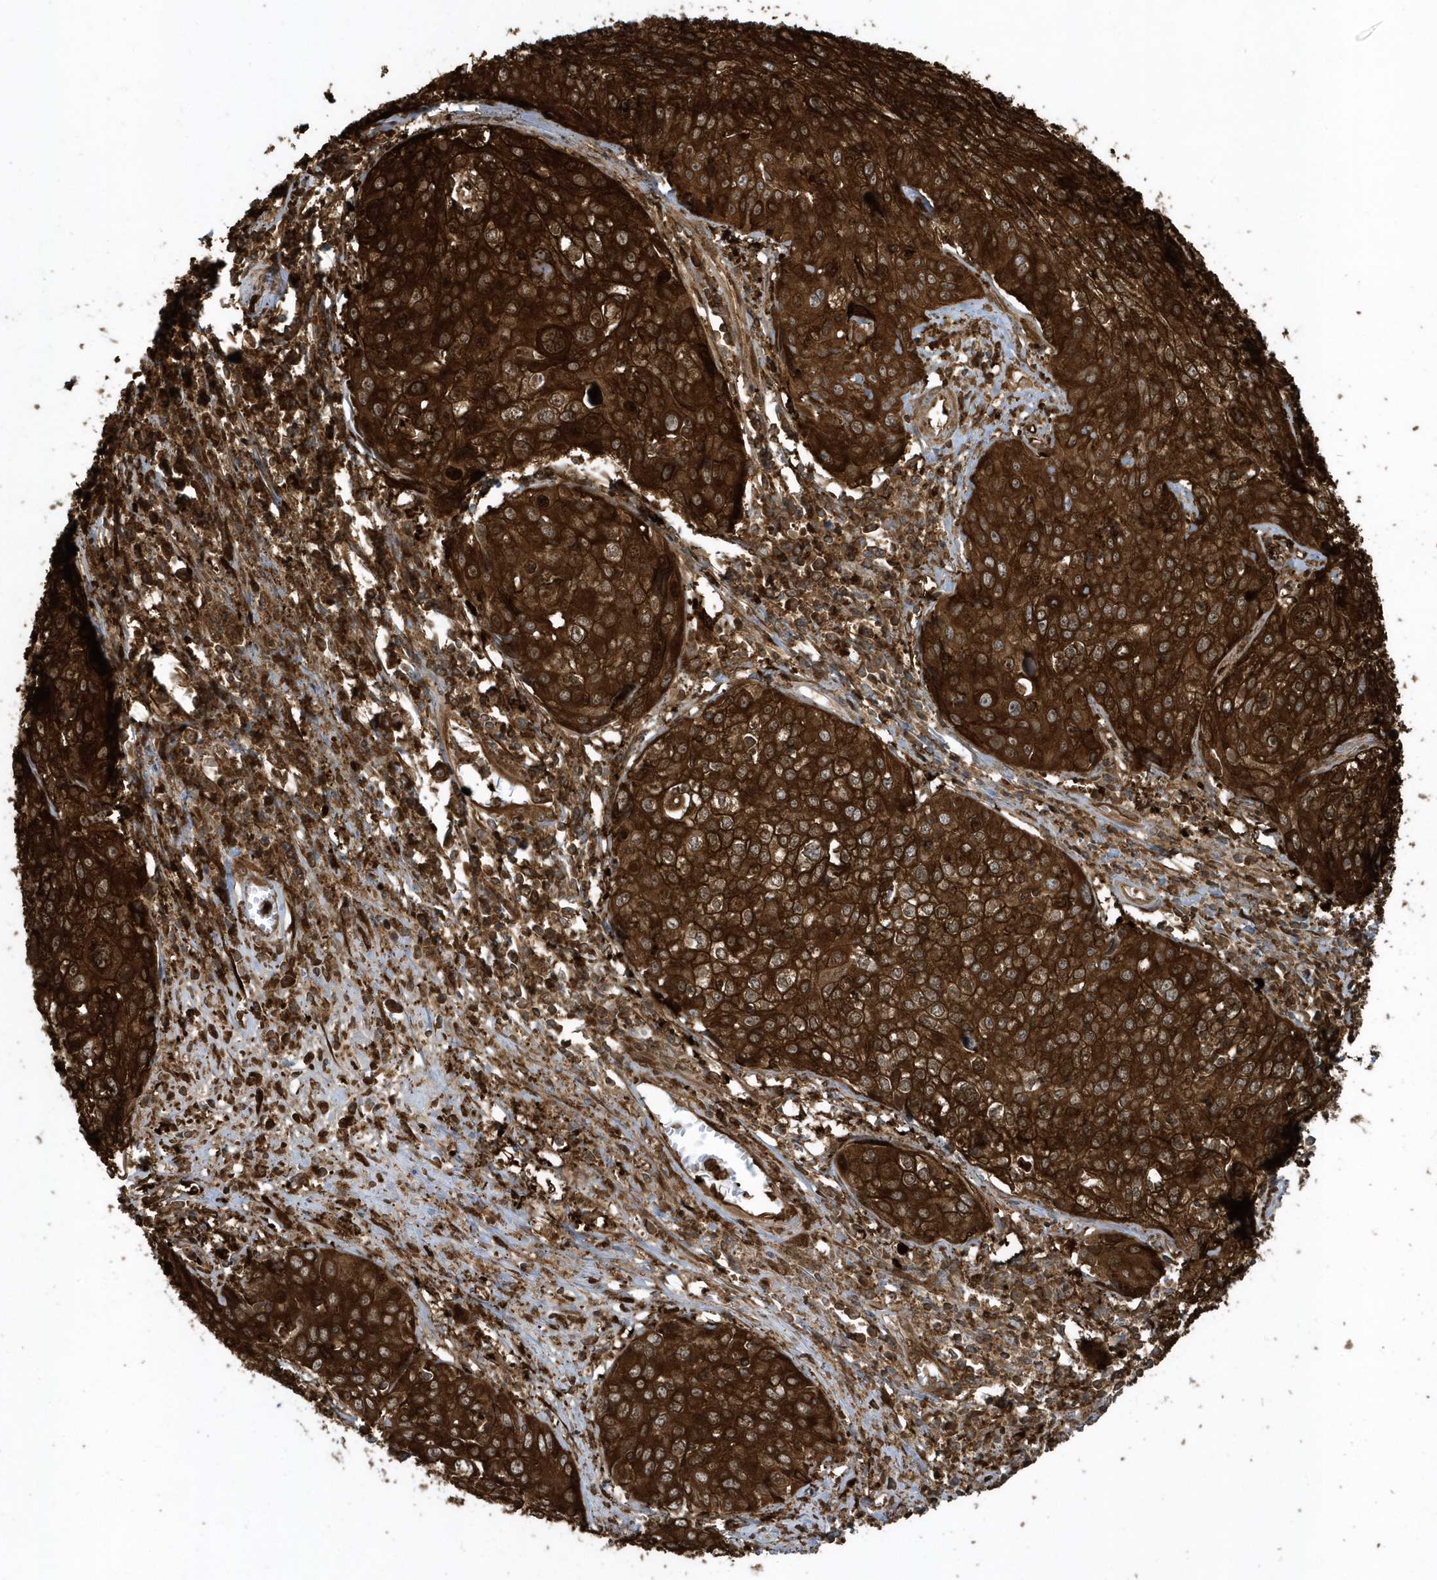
{"staining": {"intensity": "strong", "quantity": ">75%", "location": "cytoplasmic/membranous"}, "tissue": "cervical cancer", "cell_type": "Tumor cells", "image_type": "cancer", "snomed": [{"axis": "morphology", "description": "Squamous cell carcinoma, NOS"}, {"axis": "topography", "description": "Cervix"}], "caption": "Human cervical squamous cell carcinoma stained with a protein marker demonstrates strong staining in tumor cells.", "gene": "CLCN6", "patient": {"sex": "female", "age": 31}}